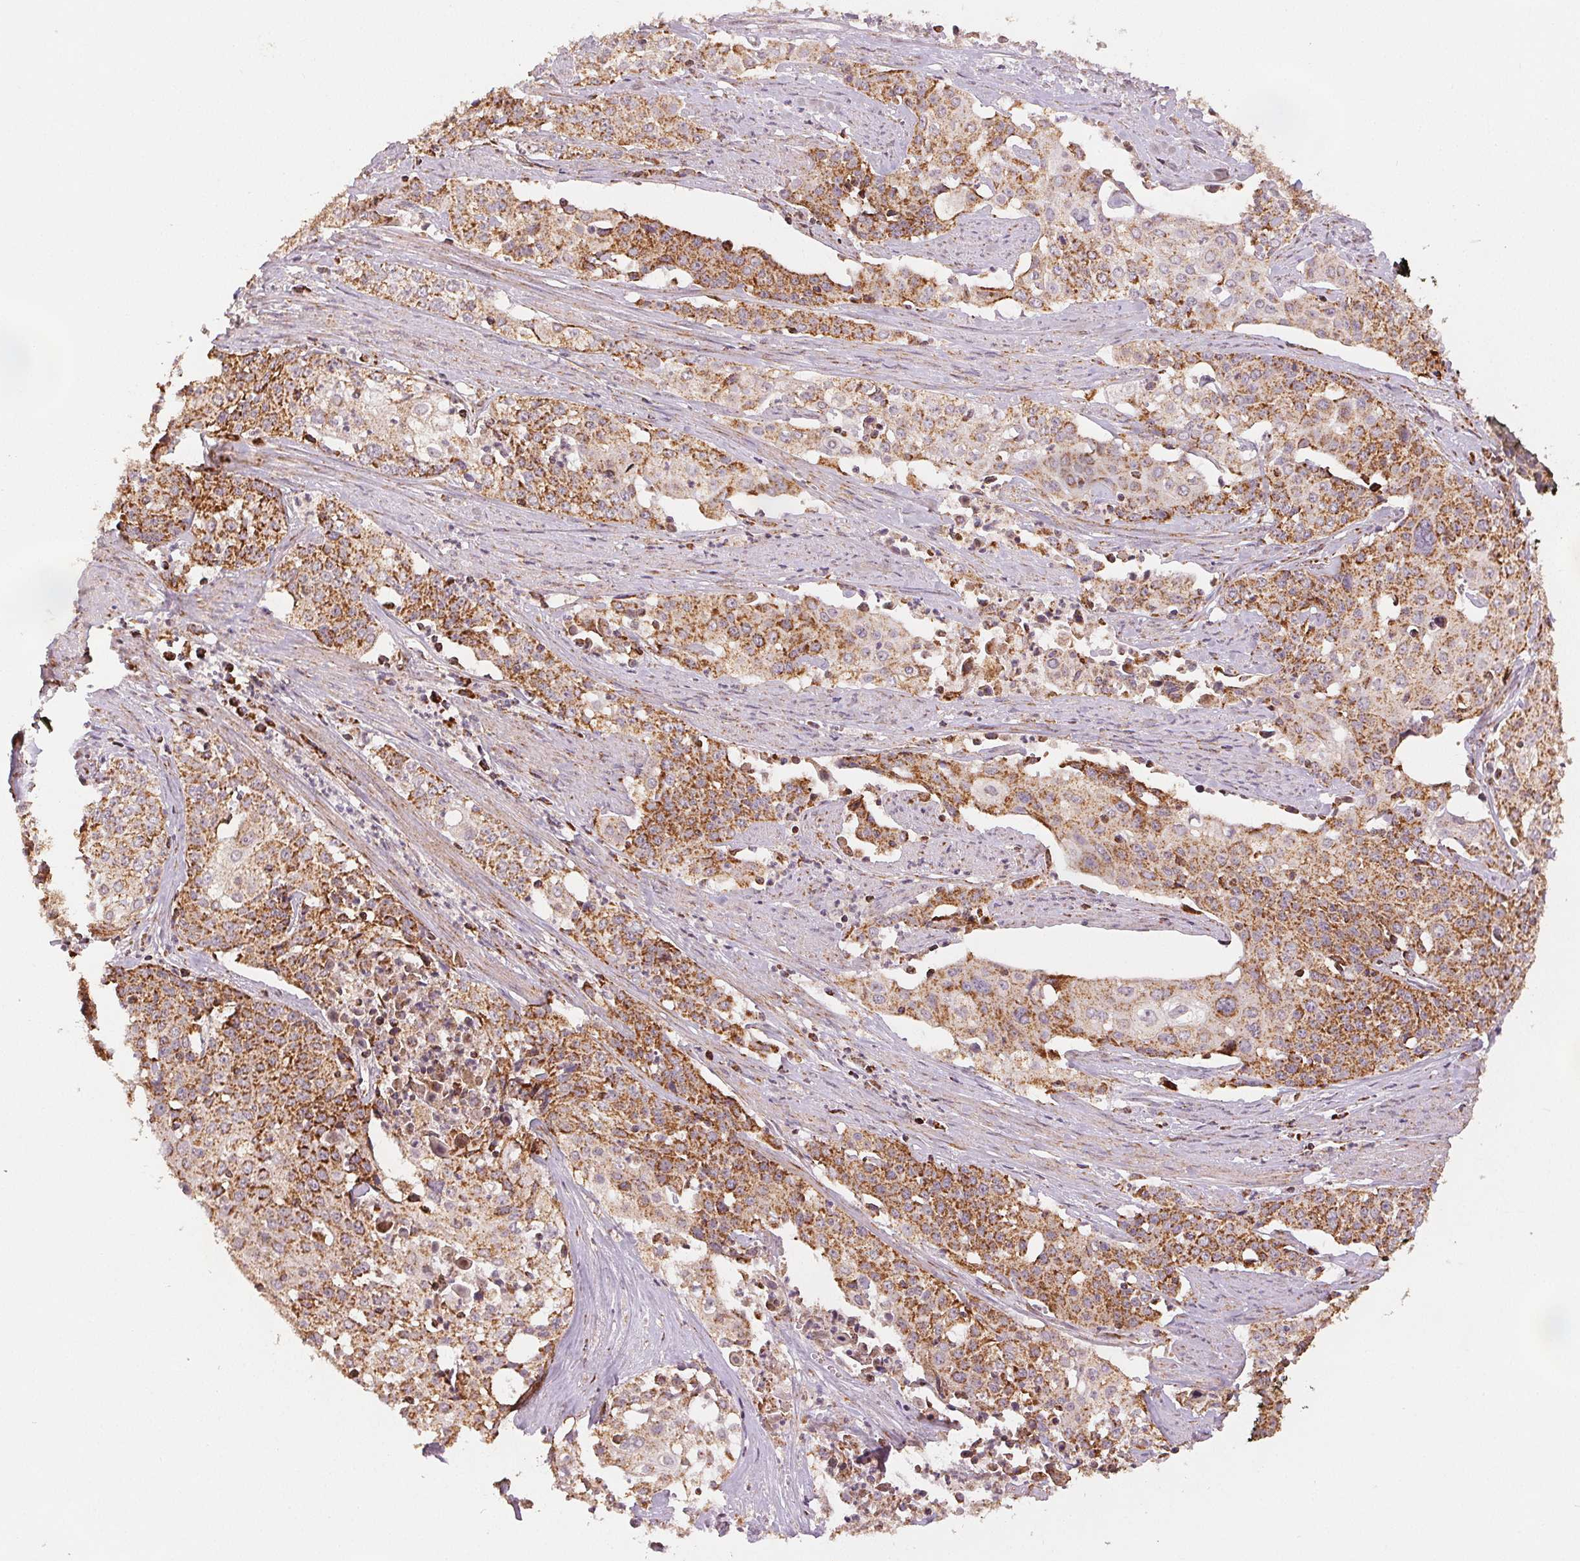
{"staining": {"intensity": "moderate", "quantity": ">75%", "location": "cytoplasmic/membranous"}, "tissue": "cervical cancer", "cell_type": "Tumor cells", "image_type": "cancer", "snomed": [{"axis": "morphology", "description": "Squamous cell carcinoma, NOS"}, {"axis": "topography", "description": "Cervix"}], "caption": "Immunohistochemistry (IHC) of human cervical cancer (squamous cell carcinoma) displays medium levels of moderate cytoplasmic/membranous staining in about >75% of tumor cells.", "gene": "SDHB", "patient": {"sex": "female", "age": 39}}